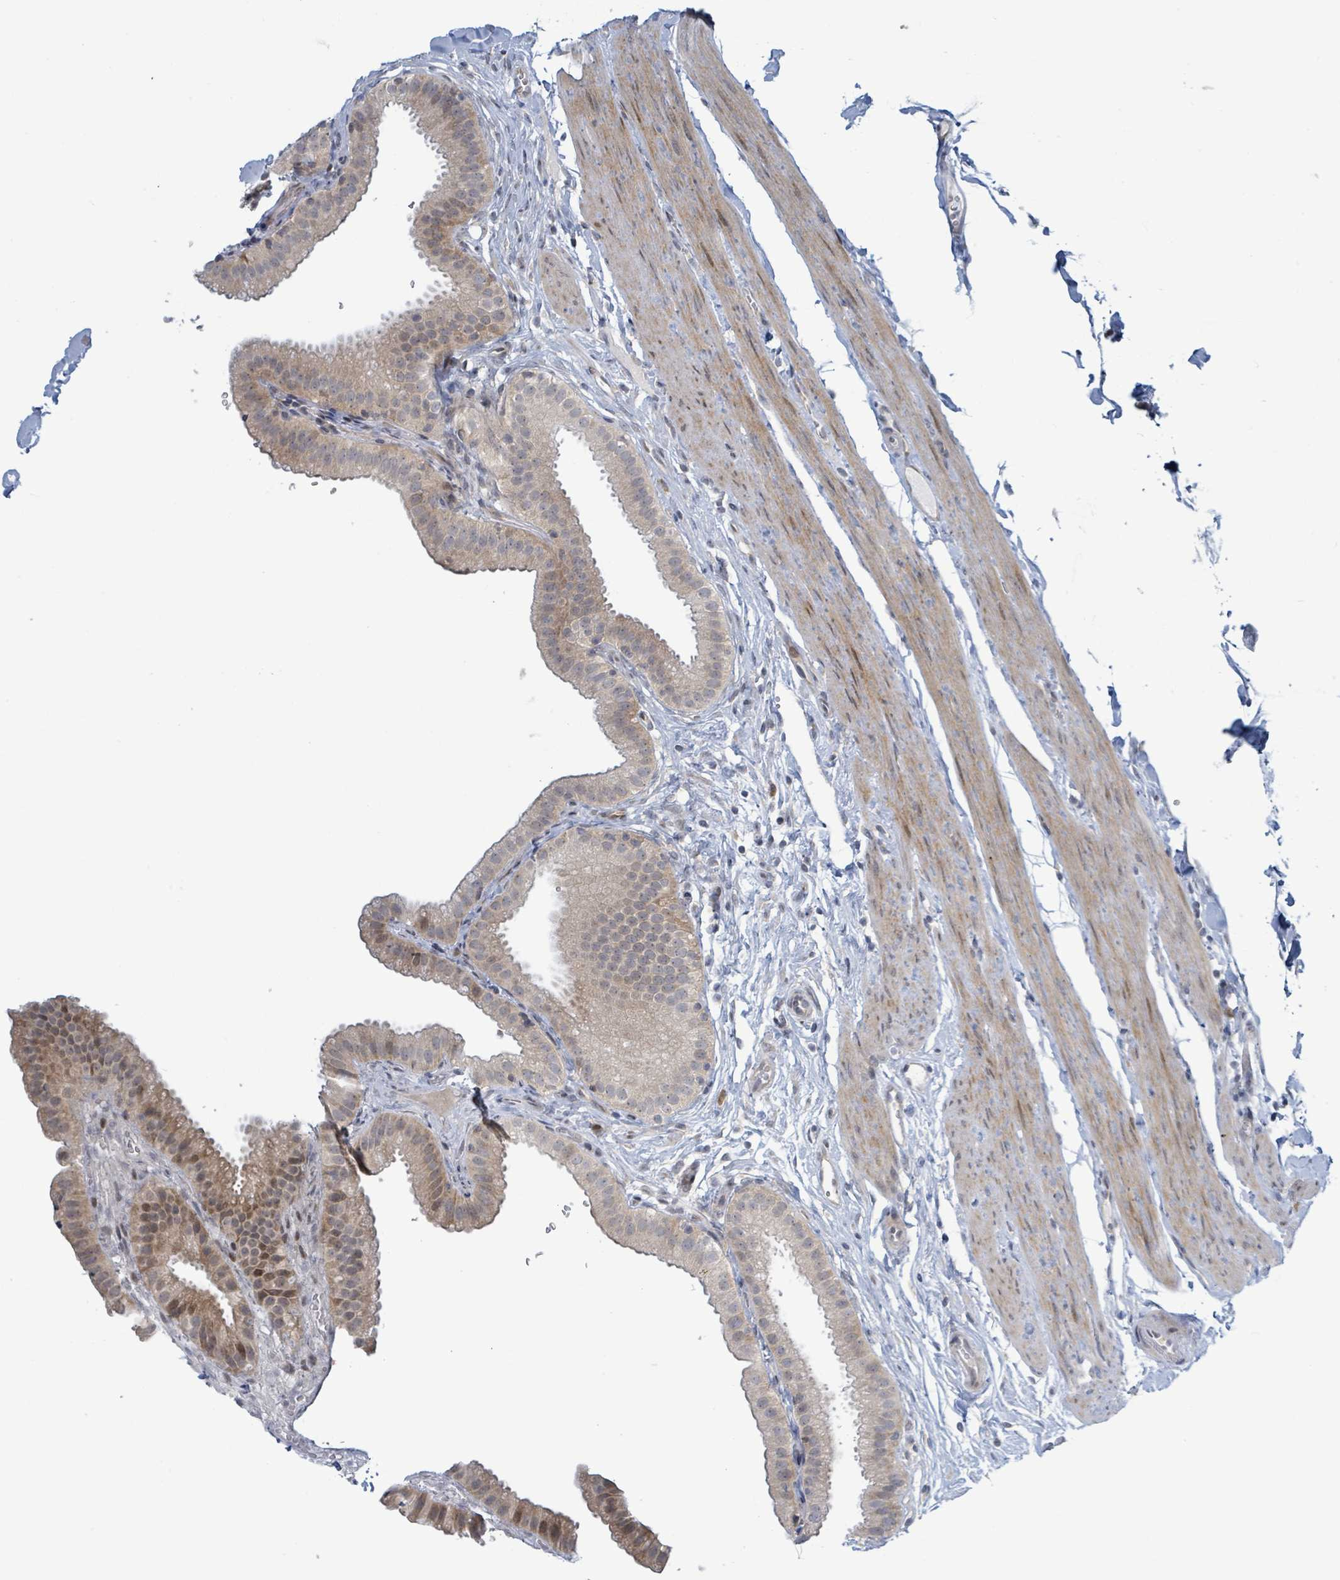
{"staining": {"intensity": "moderate", "quantity": "25%-75%", "location": "cytoplasmic/membranous,nuclear"}, "tissue": "gallbladder", "cell_type": "Glandular cells", "image_type": "normal", "snomed": [{"axis": "morphology", "description": "Normal tissue, NOS"}, {"axis": "topography", "description": "Gallbladder"}], "caption": "Brown immunohistochemical staining in benign gallbladder displays moderate cytoplasmic/membranous,nuclear staining in approximately 25%-75% of glandular cells. The protein is stained brown, and the nuclei are stained in blue (DAB IHC with brightfield microscopy, high magnification).", "gene": "RPL32", "patient": {"sex": "female", "age": 61}}